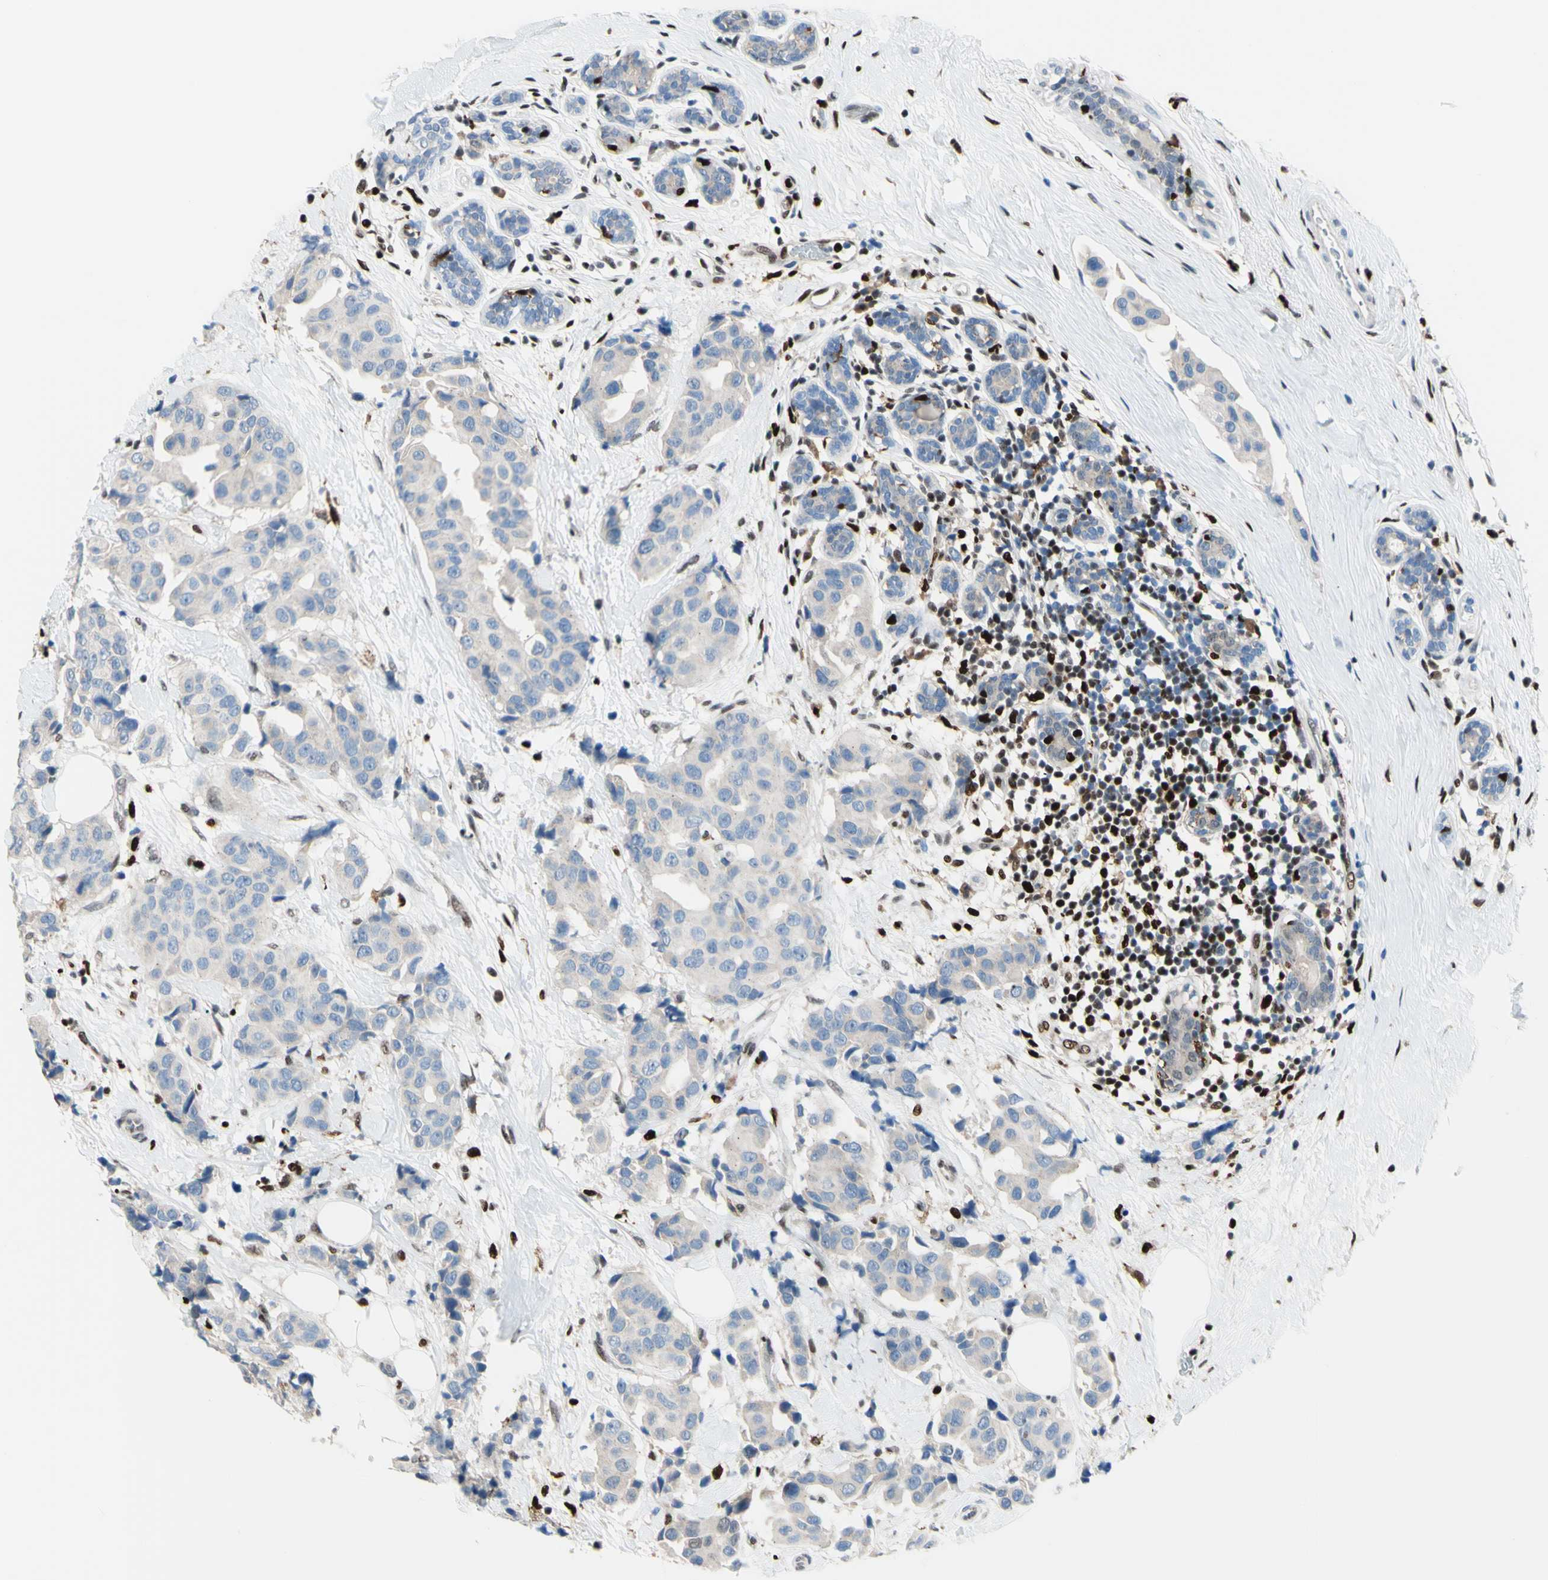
{"staining": {"intensity": "weak", "quantity": ">75%", "location": "cytoplasmic/membranous"}, "tissue": "breast cancer", "cell_type": "Tumor cells", "image_type": "cancer", "snomed": [{"axis": "morphology", "description": "Normal tissue, NOS"}, {"axis": "morphology", "description": "Duct carcinoma"}, {"axis": "topography", "description": "Breast"}], "caption": "A brown stain shows weak cytoplasmic/membranous positivity of a protein in human breast cancer tumor cells.", "gene": "EED", "patient": {"sex": "female", "age": 39}}